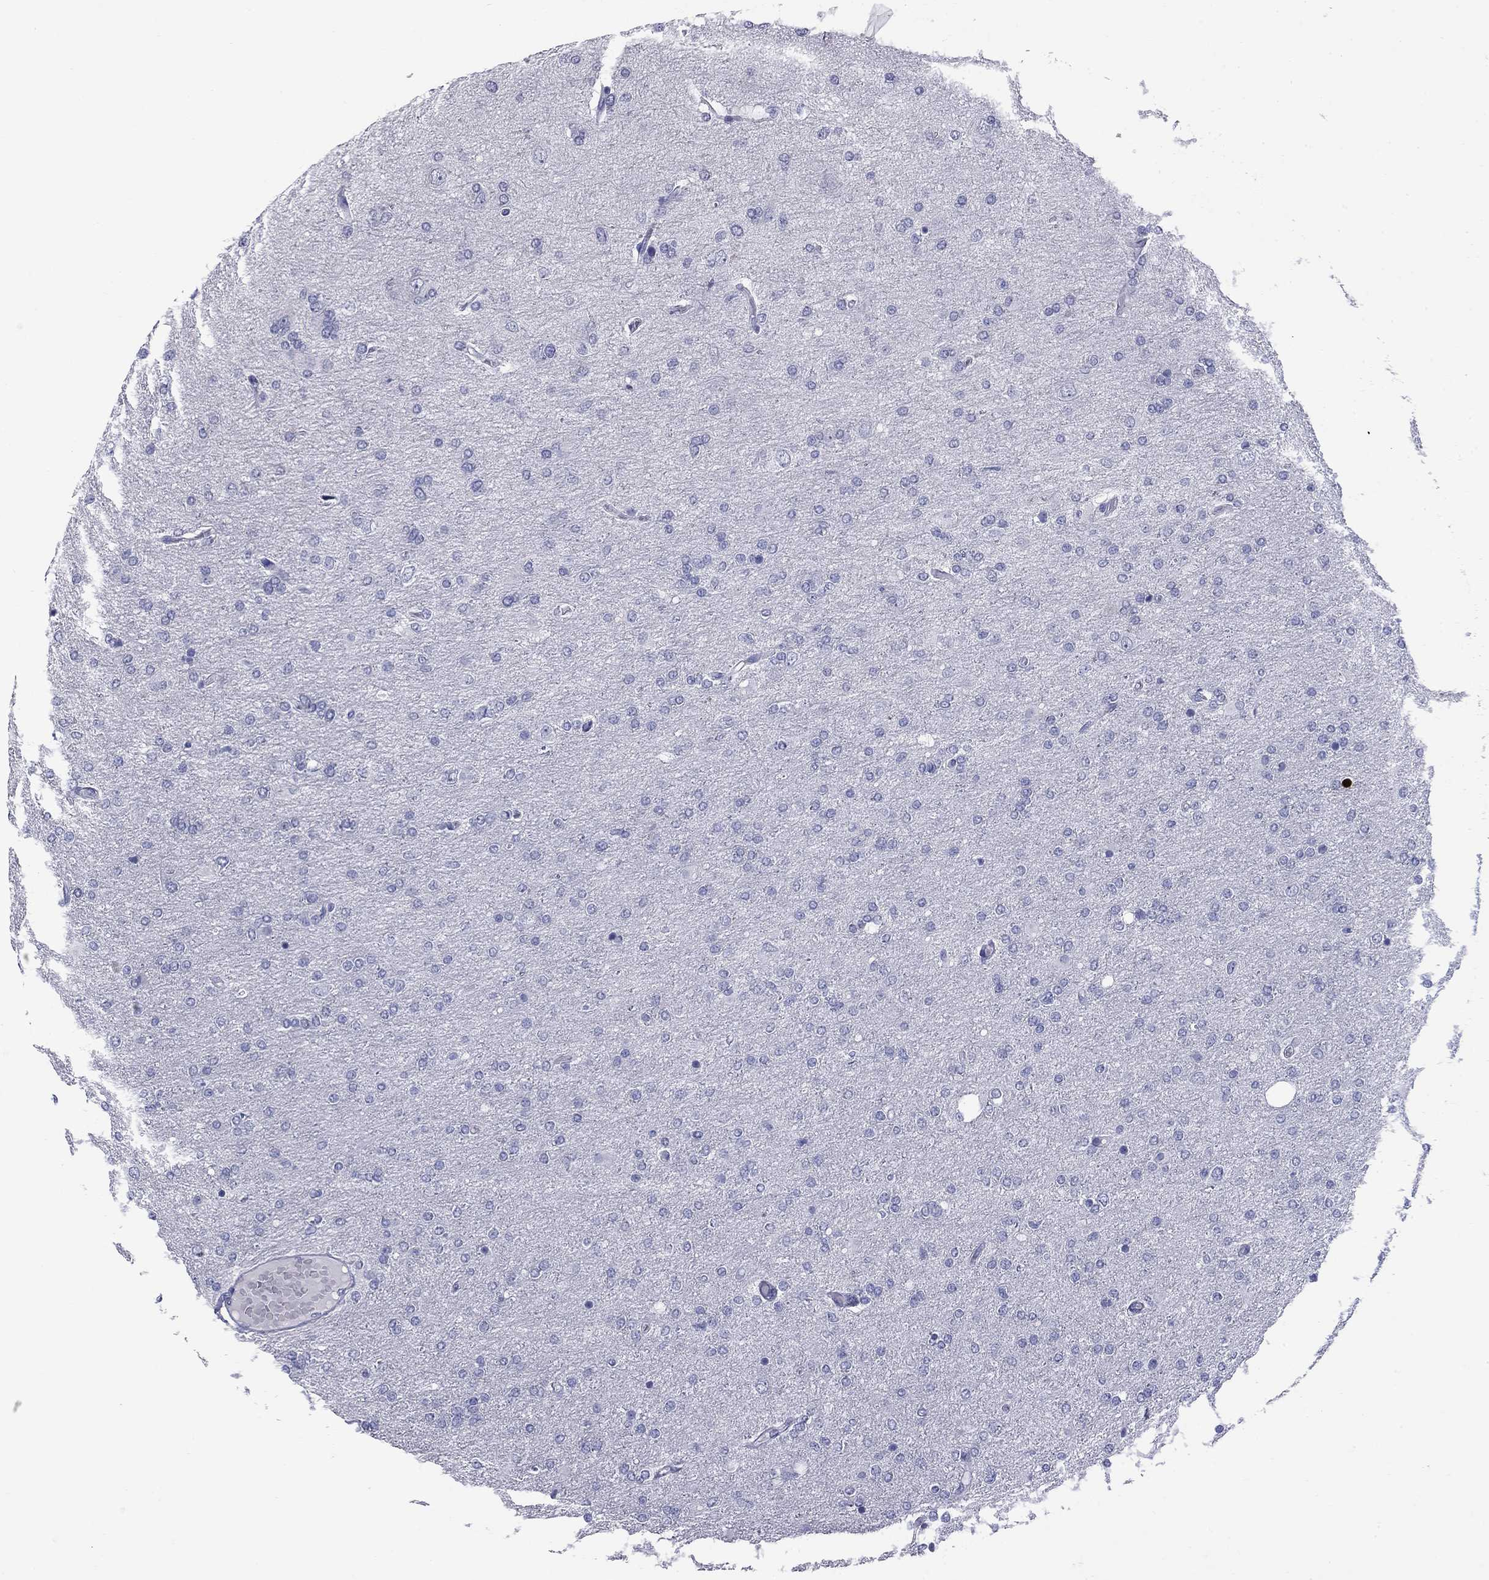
{"staining": {"intensity": "negative", "quantity": "none", "location": "none"}, "tissue": "glioma", "cell_type": "Tumor cells", "image_type": "cancer", "snomed": [{"axis": "morphology", "description": "Glioma, malignant, High grade"}, {"axis": "topography", "description": "Cerebral cortex"}], "caption": "The image demonstrates no staining of tumor cells in malignant glioma (high-grade). (IHC, brightfield microscopy, high magnification).", "gene": "TRIM29", "patient": {"sex": "male", "age": 70}}